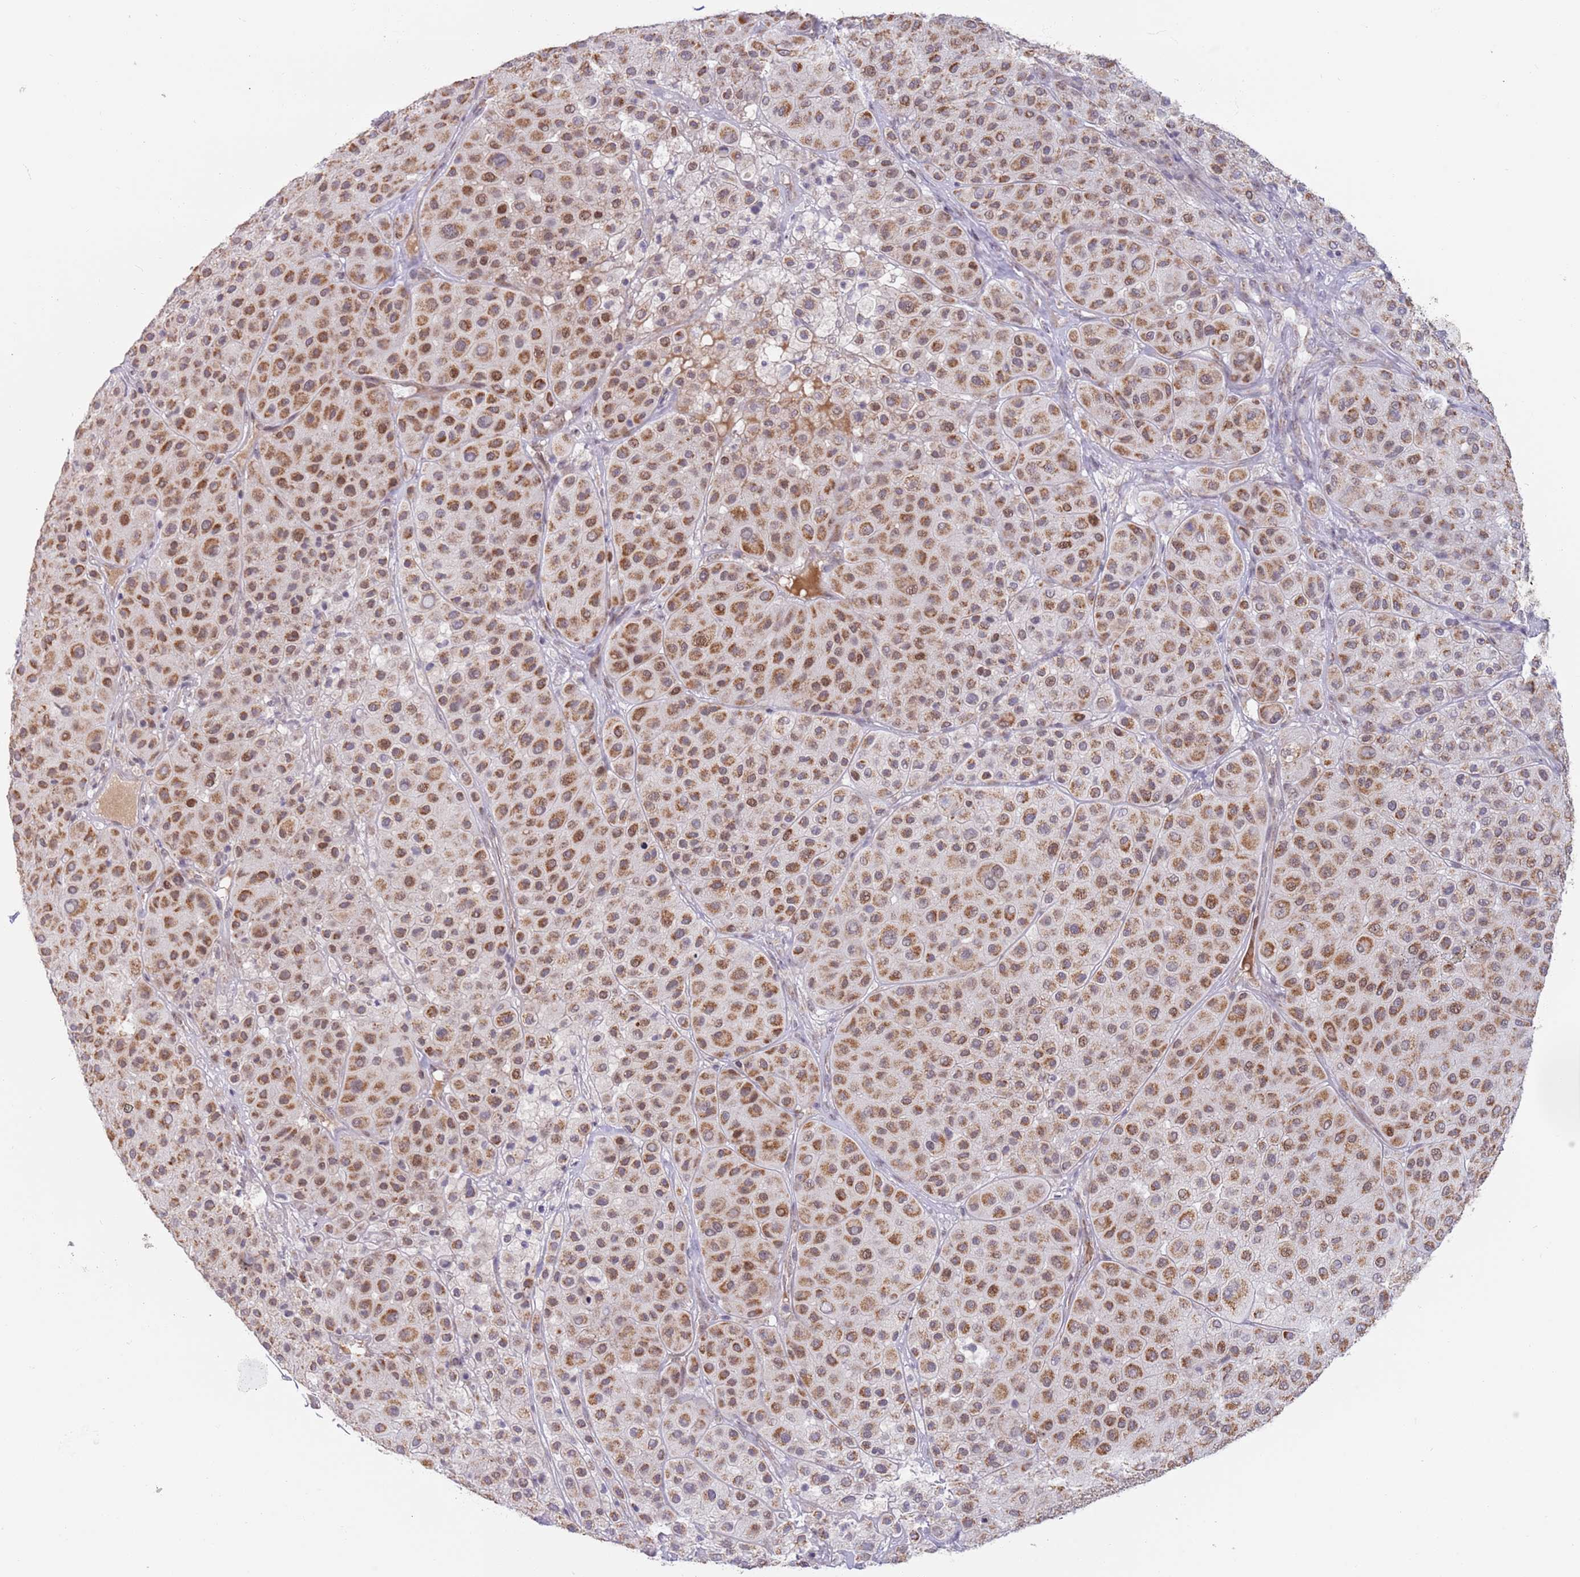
{"staining": {"intensity": "moderate", "quantity": ">75%", "location": "cytoplasmic/membranous"}, "tissue": "melanoma", "cell_type": "Tumor cells", "image_type": "cancer", "snomed": [{"axis": "morphology", "description": "Malignant melanoma, Metastatic site"}, {"axis": "topography", "description": "Smooth muscle"}], "caption": "Immunohistochemistry (IHC) micrograph of human melanoma stained for a protein (brown), which shows medium levels of moderate cytoplasmic/membranous positivity in approximately >75% of tumor cells.", "gene": "TIMM13", "patient": {"sex": "male", "age": 41}}